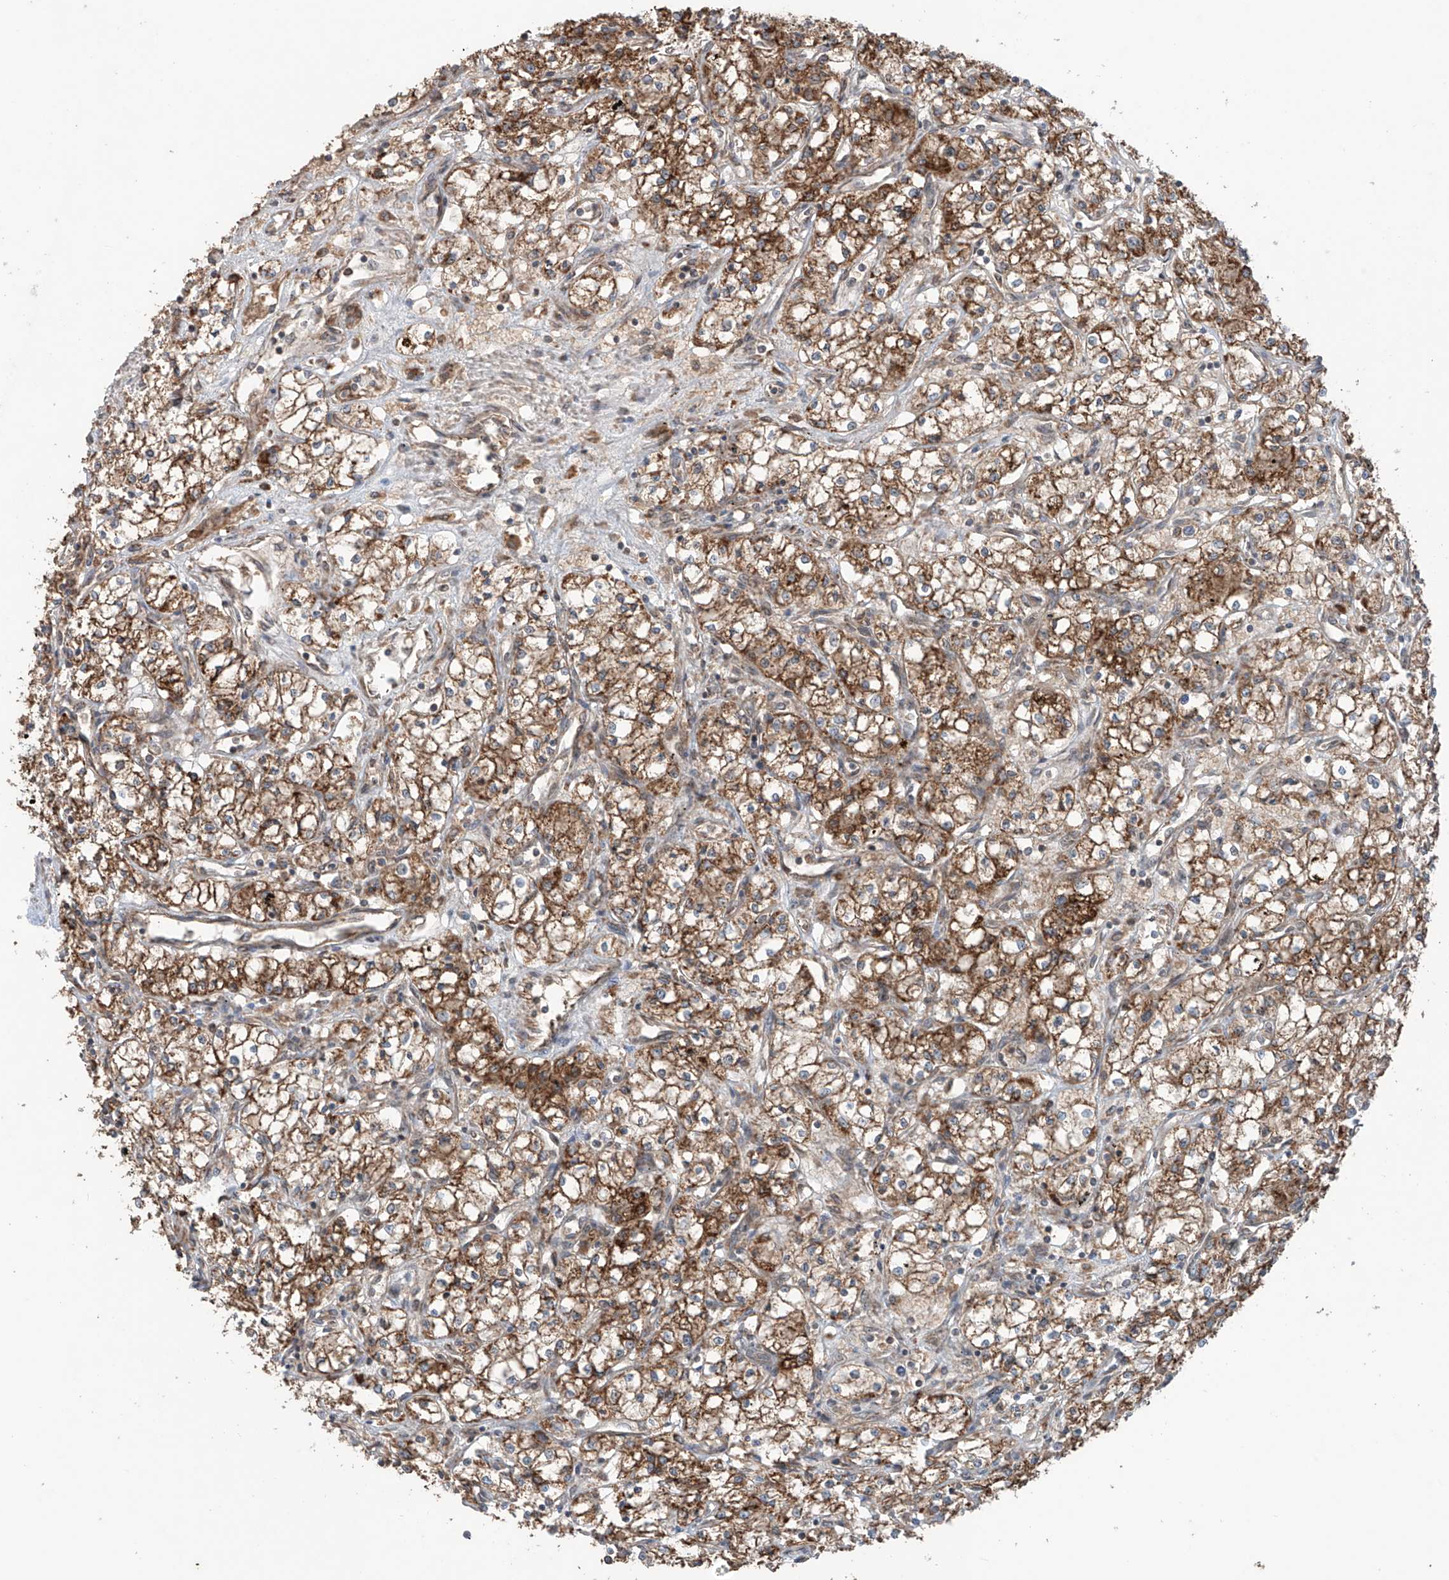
{"staining": {"intensity": "moderate", "quantity": ">75%", "location": "cytoplasmic/membranous"}, "tissue": "renal cancer", "cell_type": "Tumor cells", "image_type": "cancer", "snomed": [{"axis": "morphology", "description": "Adenocarcinoma, NOS"}, {"axis": "topography", "description": "Kidney"}], "caption": "Renal cancer stained for a protein (brown) displays moderate cytoplasmic/membranous positive expression in about >75% of tumor cells.", "gene": "SAMD3", "patient": {"sex": "male", "age": 59}}